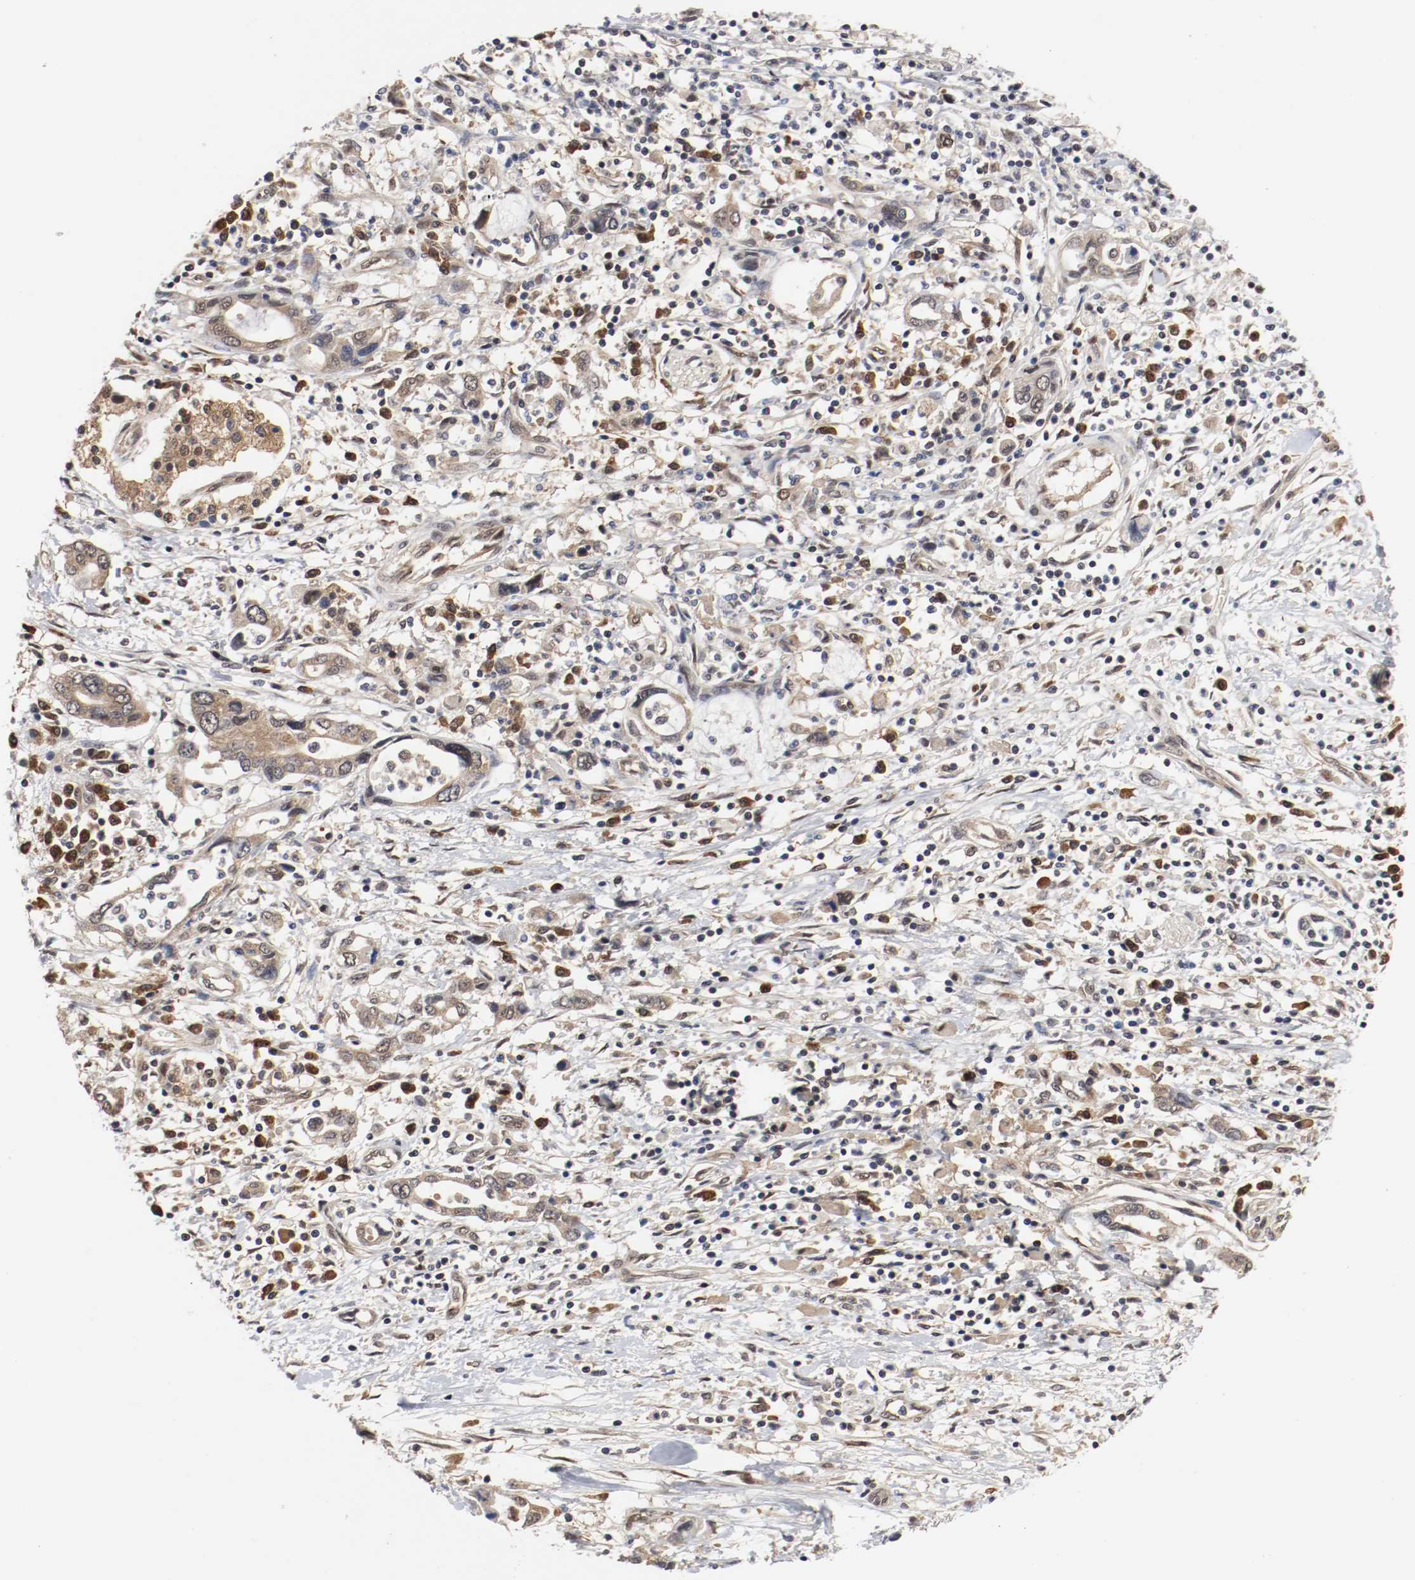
{"staining": {"intensity": "moderate", "quantity": ">75%", "location": "cytoplasmic/membranous"}, "tissue": "pancreatic cancer", "cell_type": "Tumor cells", "image_type": "cancer", "snomed": [{"axis": "morphology", "description": "Adenocarcinoma, NOS"}, {"axis": "topography", "description": "Pancreas"}], "caption": "Immunohistochemical staining of pancreatic cancer (adenocarcinoma) exhibits medium levels of moderate cytoplasmic/membranous protein expression in approximately >75% of tumor cells.", "gene": "AFG3L2", "patient": {"sex": "female", "age": 57}}